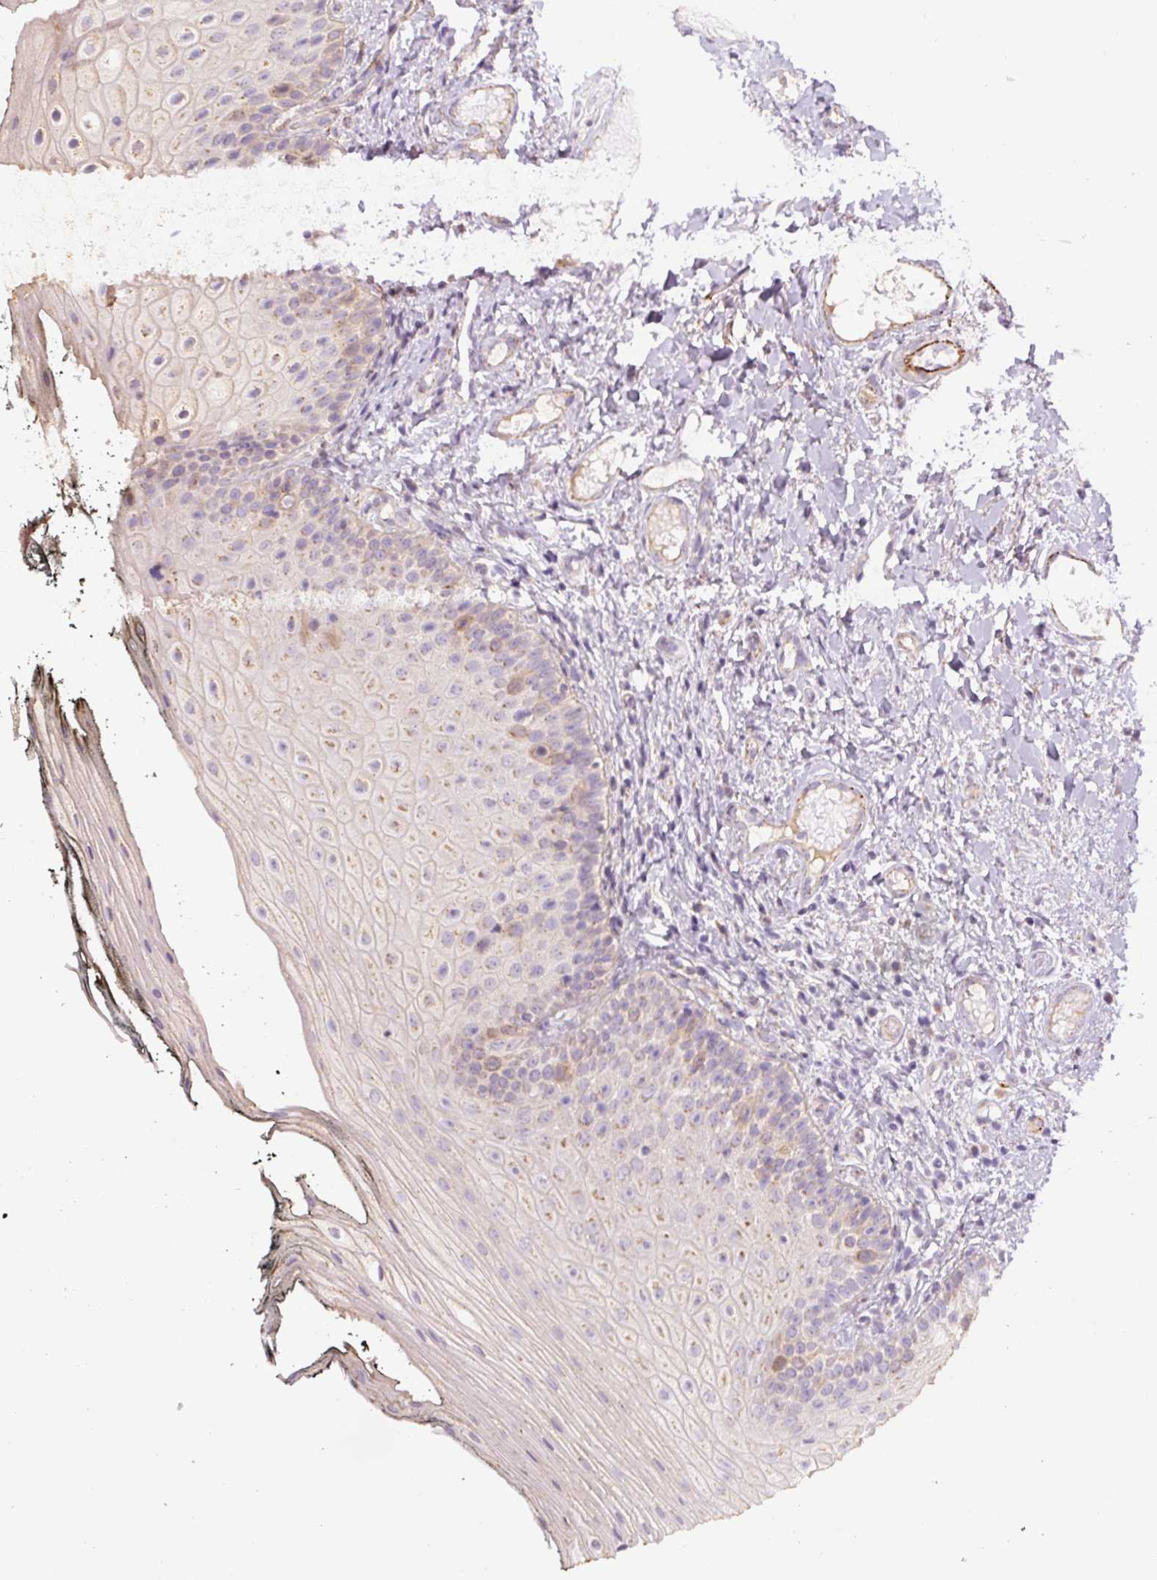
{"staining": {"intensity": "weak", "quantity": "<25%", "location": "cytoplasmic/membranous"}, "tissue": "oral mucosa", "cell_type": "Squamous epithelial cells", "image_type": "normal", "snomed": [{"axis": "morphology", "description": "Normal tissue, NOS"}, {"axis": "topography", "description": "Oral tissue"}], "caption": "Squamous epithelial cells show no significant expression in unremarkable oral mucosa. The staining is performed using DAB (3,3'-diaminobenzidine) brown chromogen with nuclei counter-stained in using hematoxylin.", "gene": "CCNI2", "patient": {"sex": "male", "age": 75}}